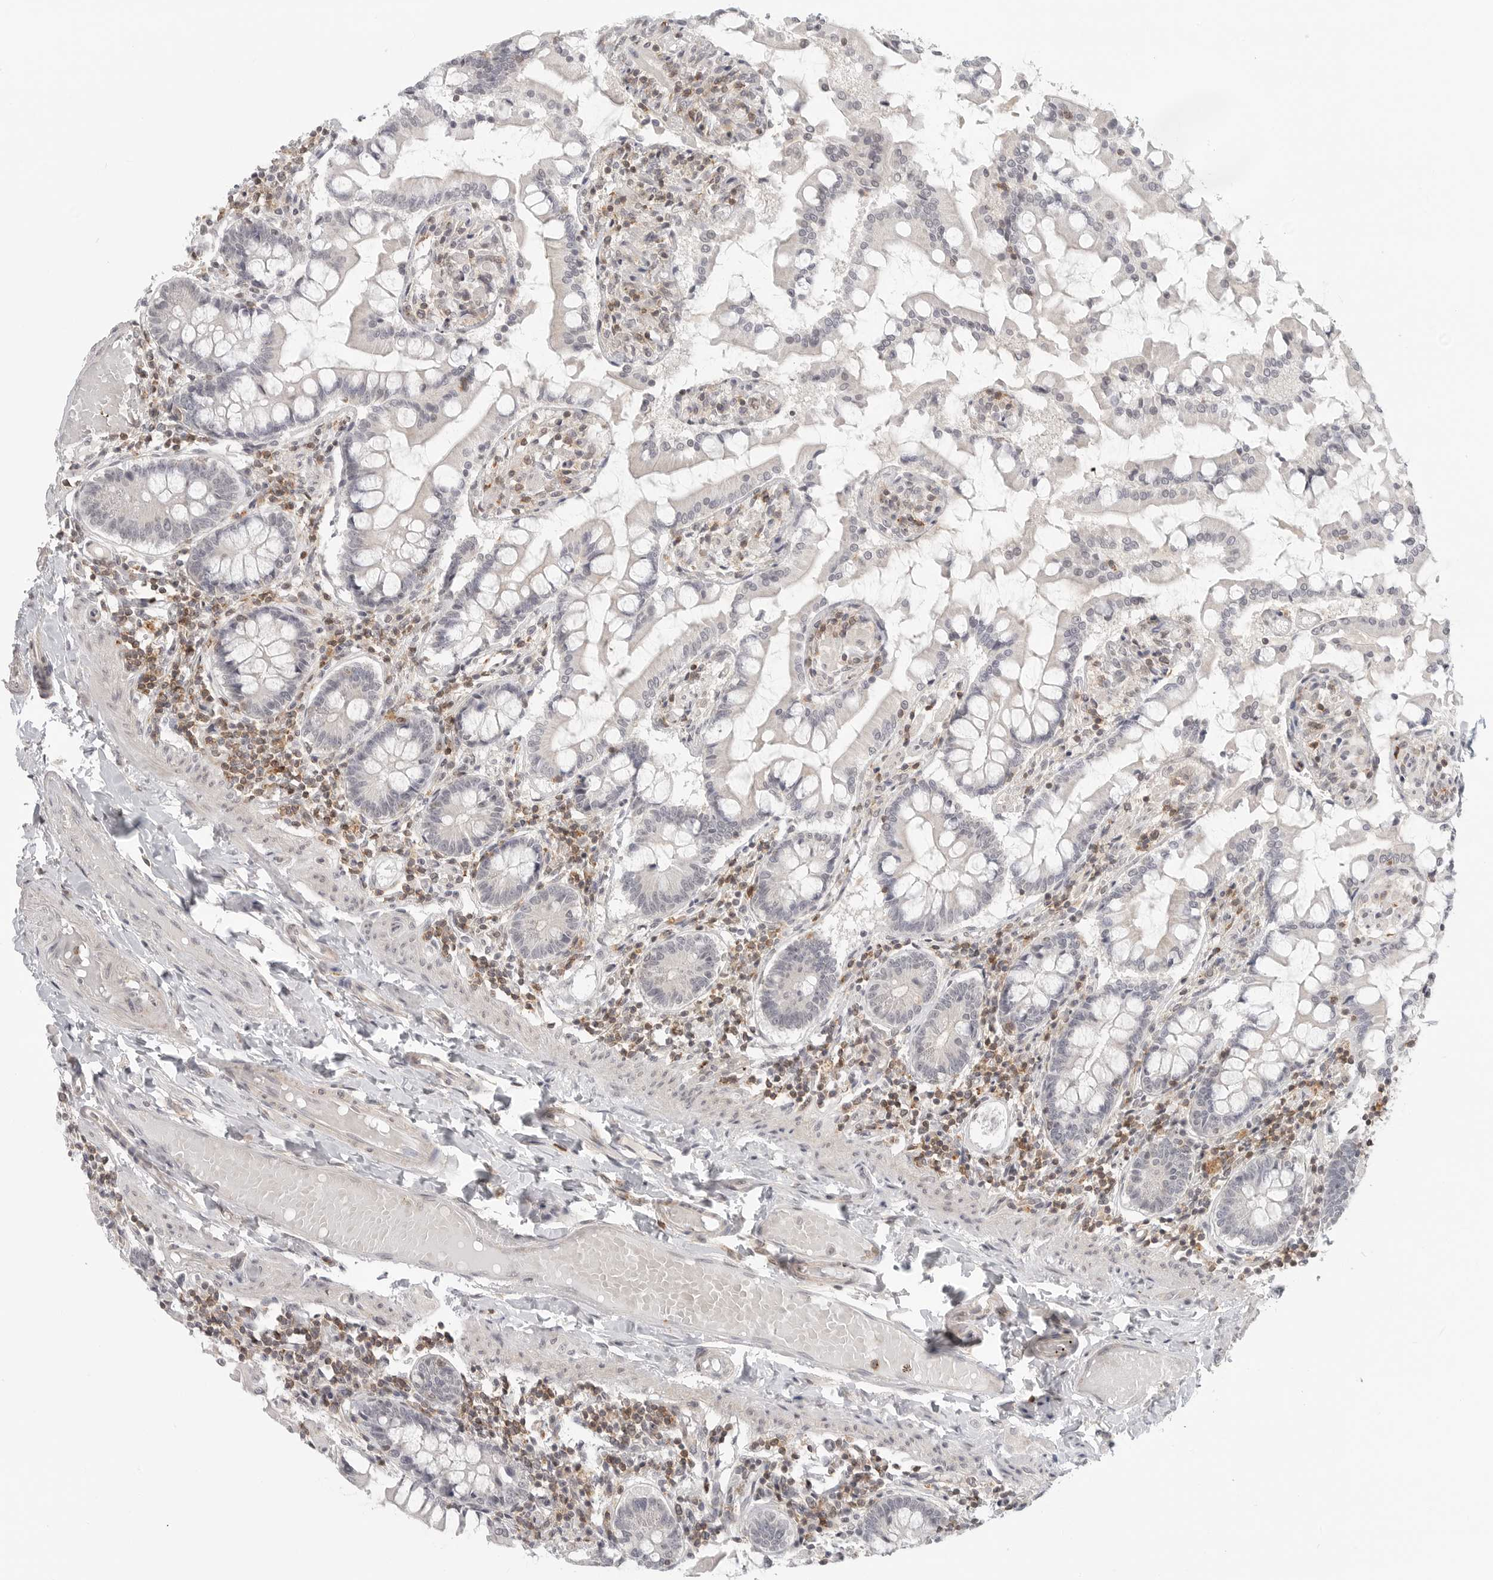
{"staining": {"intensity": "weak", "quantity": "<25%", "location": "cytoplasmic/membranous"}, "tissue": "small intestine", "cell_type": "Glandular cells", "image_type": "normal", "snomed": [{"axis": "morphology", "description": "Normal tissue, NOS"}, {"axis": "topography", "description": "Small intestine"}], "caption": "IHC image of benign small intestine stained for a protein (brown), which exhibits no staining in glandular cells.", "gene": "SH3KBP1", "patient": {"sex": "male", "age": 41}}